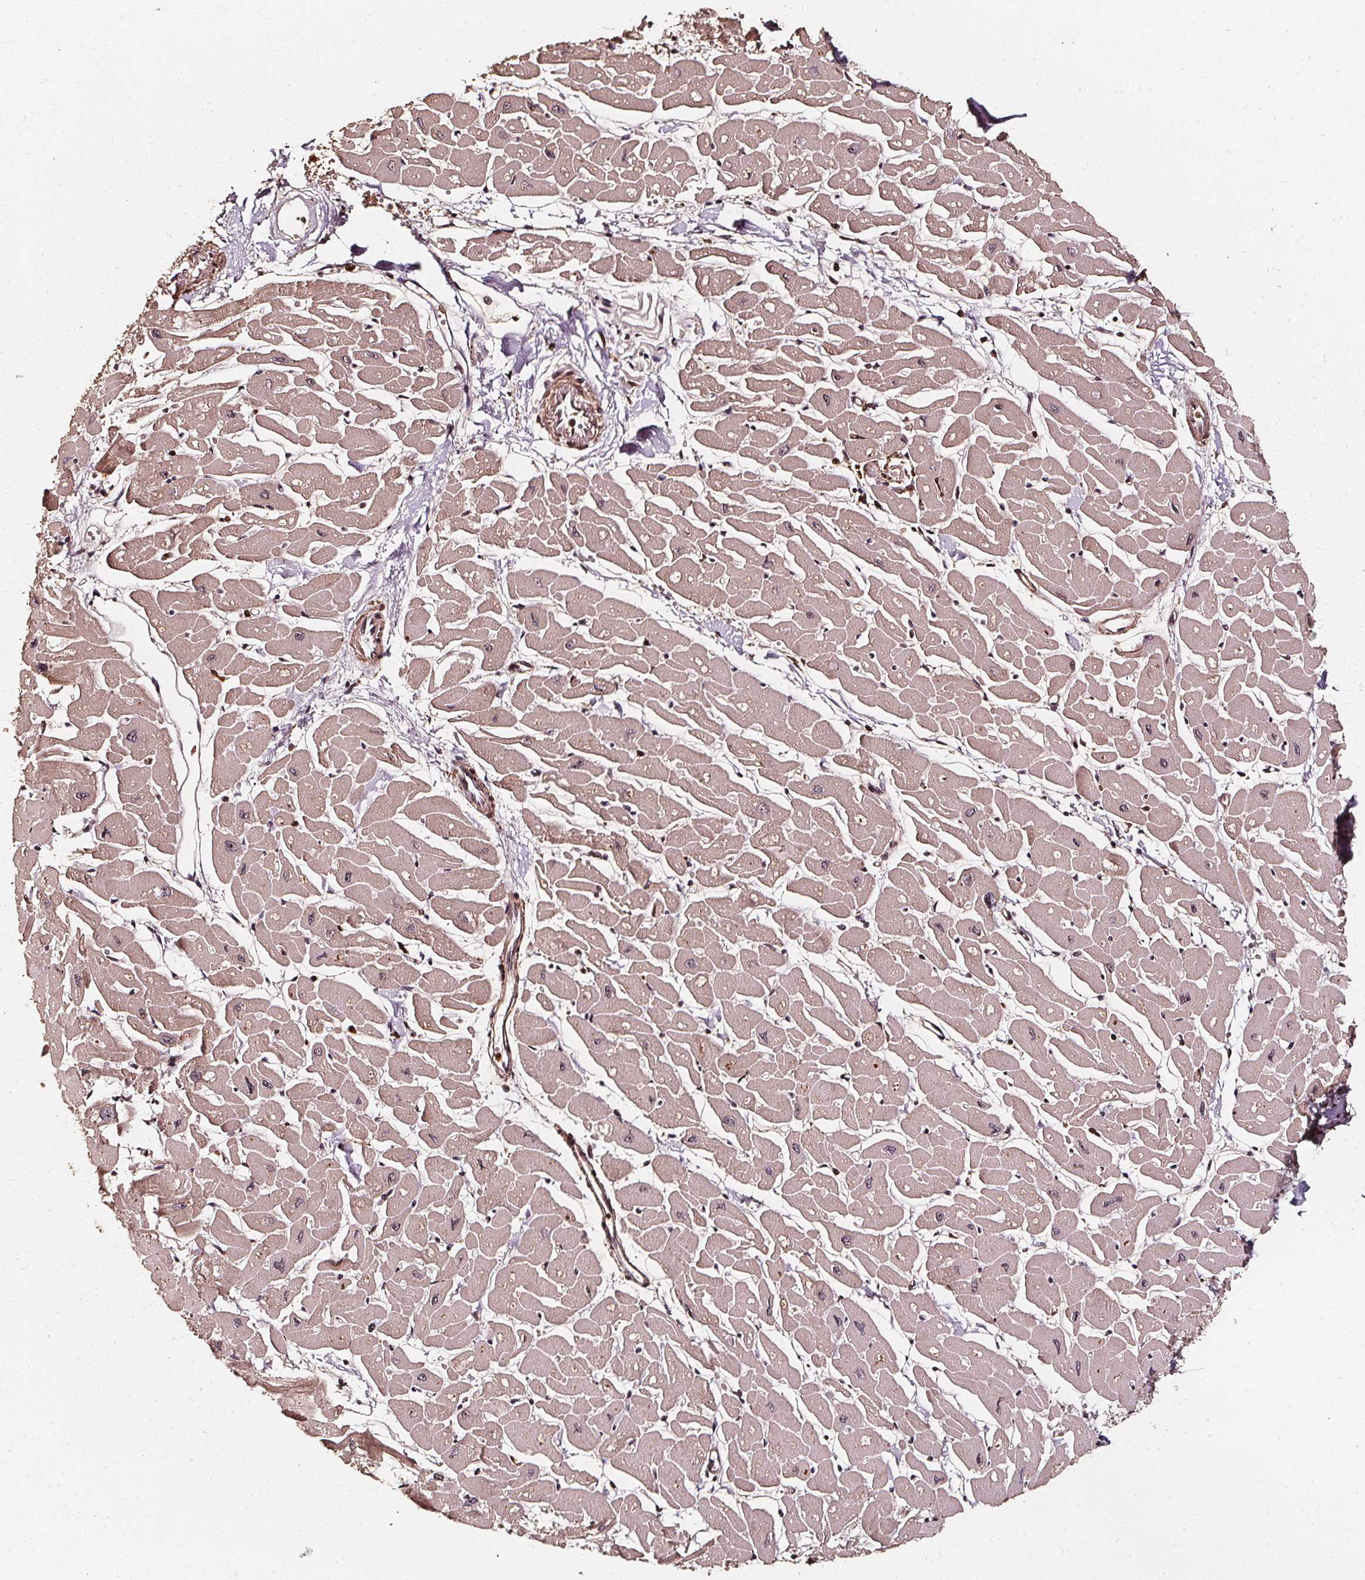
{"staining": {"intensity": "moderate", "quantity": "25%-75%", "location": "cytoplasmic/membranous,nuclear"}, "tissue": "heart muscle", "cell_type": "Cardiomyocytes", "image_type": "normal", "snomed": [{"axis": "morphology", "description": "Normal tissue, NOS"}, {"axis": "topography", "description": "Heart"}], "caption": "High-power microscopy captured an immunohistochemistry (IHC) micrograph of unremarkable heart muscle, revealing moderate cytoplasmic/membranous,nuclear expression in approximately 25%-75% of cardiomyocytes.", "gene": "EXOSC9", "patient": {"sex": "male", "age": 57}}